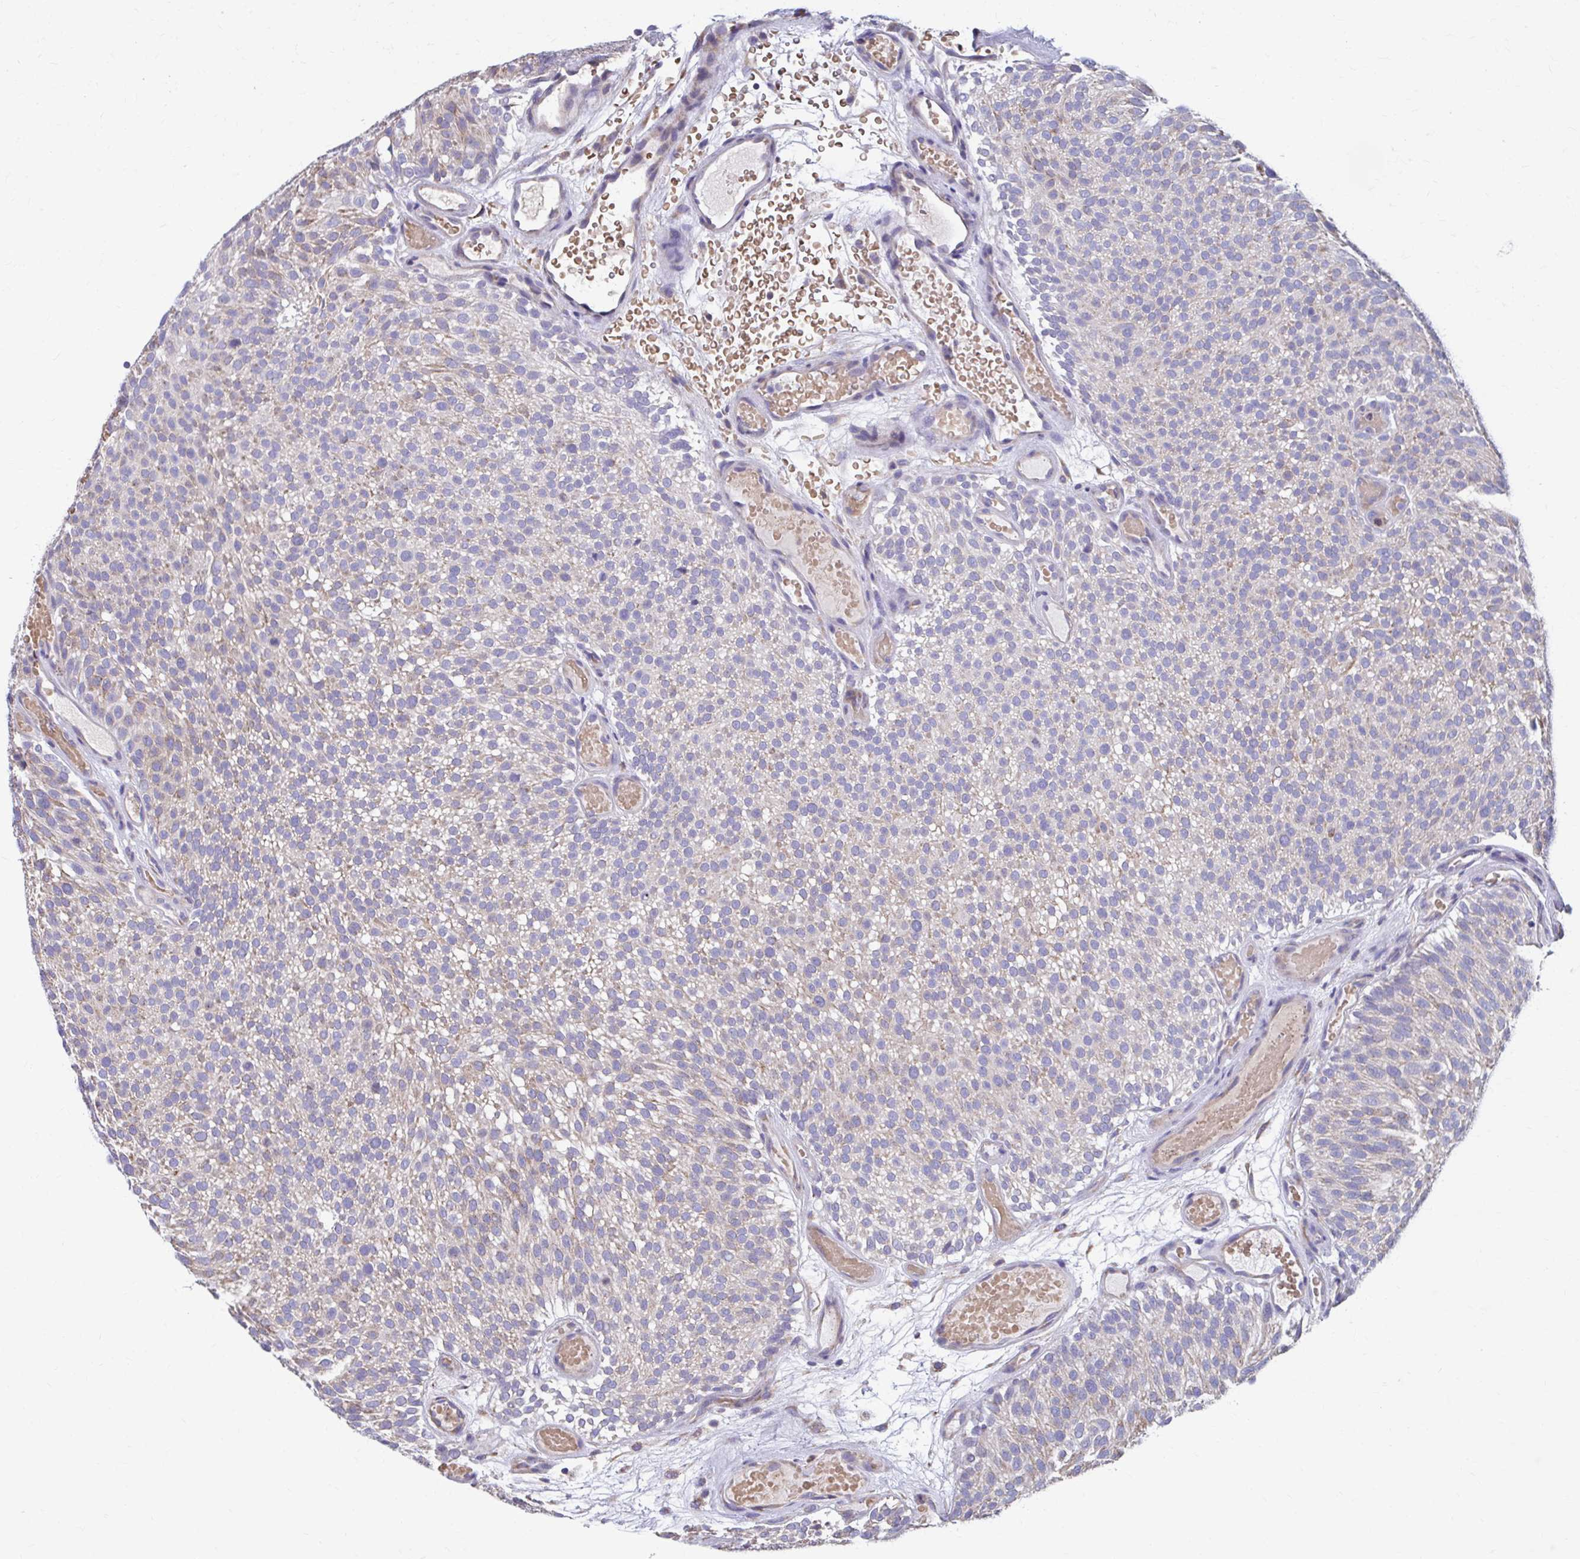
{"staining": {"intensity": "negative", "quantity": "none", "location": "none"}, "tissue": "urothelial cancer", "cell_type": "Tumor cells", "image_type": "cancer", "snomed": [{"axis": "morphology", "description": "Urothelial carcinoma, Low grade"}, {"axis": "topography", "description": "Urinary bladder"}], "caption": "Urothelial carcinoma (low-grade) was stained to show a protein in brown. There is no significant staining in tumor cells.", "gene": "FKBP2", "patient": {"sex": "male", "age": 78}}